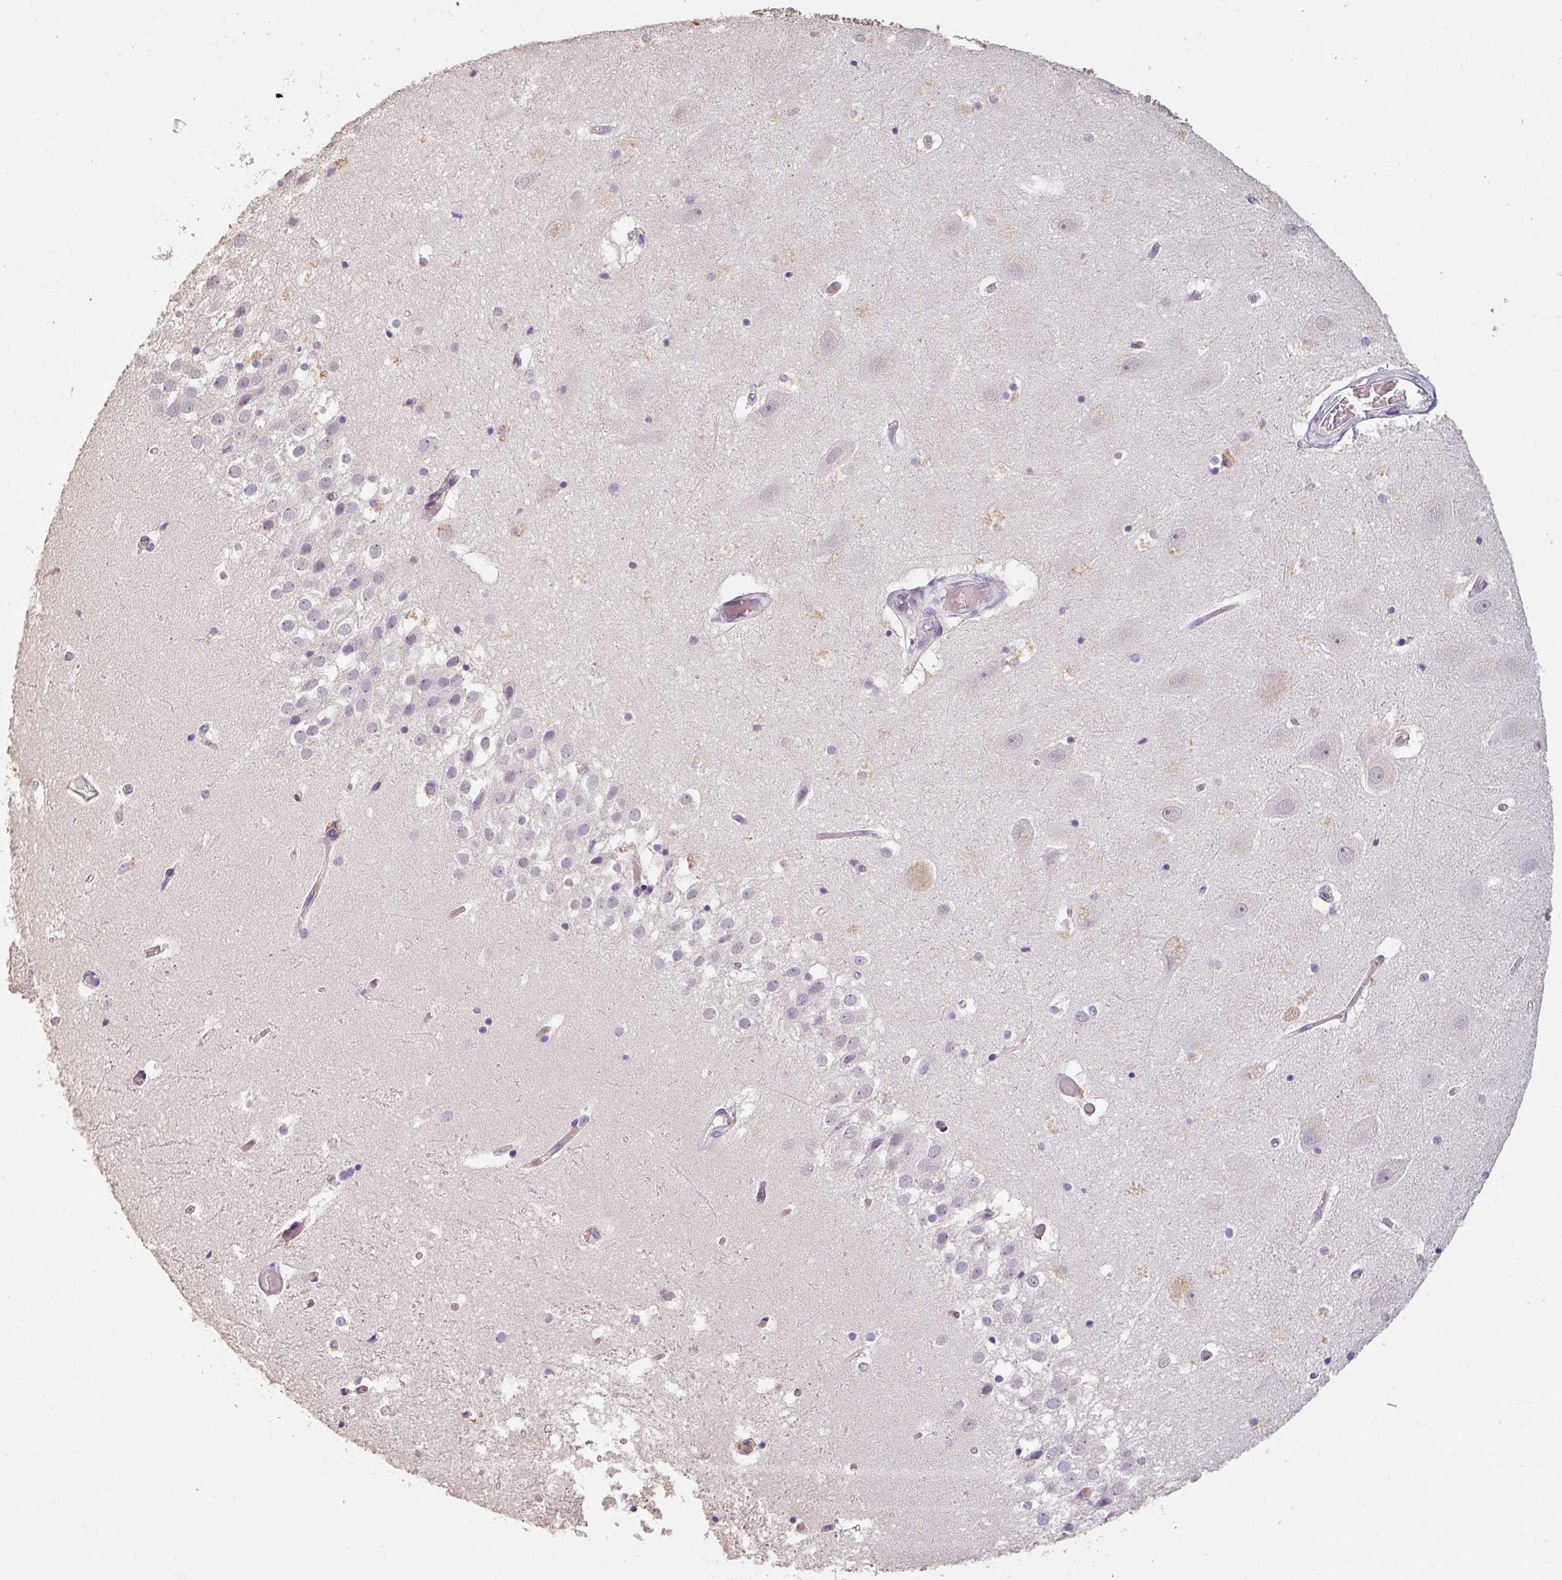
{"staining": {"intensity": "negative", "quantity": "none", "location": "none"}, "tissue": "hippocampus", "cell_type": "Glial cells", "image_type": "normal", "snomed": [{"axis": "morphology", "description": "Normal tissue, NOS"}, {"axis": "topography", "description": "Hippocampus"}], "caption": "High power microscopy photomicrograph of an immunohistochemistry (IHC) micrograph of unremarkable hippocampus, revealing no significant expression in glial cells.", "gene": "LYPLA1", "patient": {"sex": "female", "age": 52}}